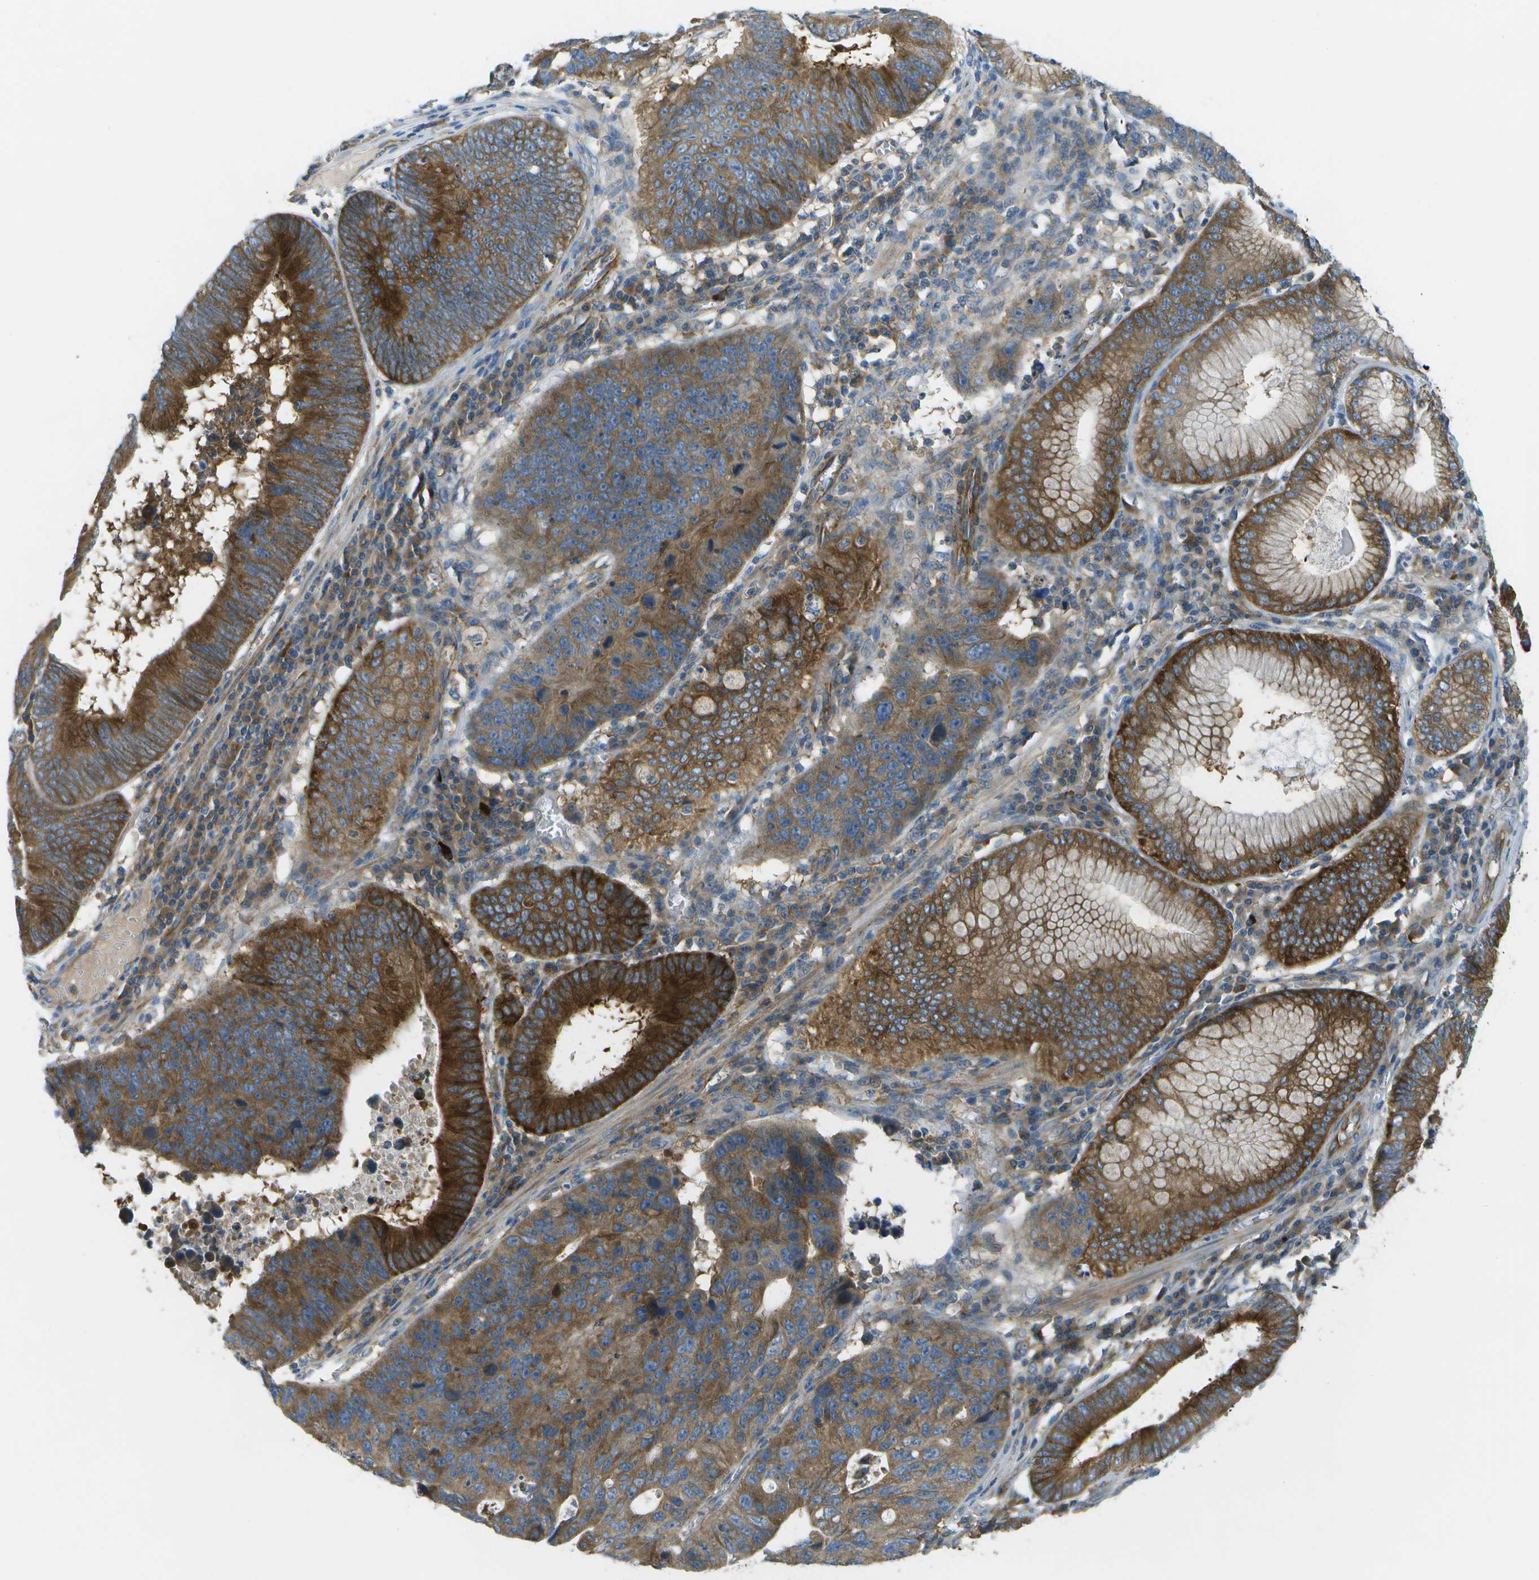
{"staining": {"intensity": "strong", "quantity": ">75%", "location": "cytoplasmic/membranous"}, "tissue": "stomach cancer", "cell_type": "Tumor cells", "image_type": "cancer", "snomed": [{"axis": "morphology", "description": "Adenocarcinoma, NOS"}, {"axis": "topography", "description": "Stomach"}], "caption": "This image reveals immunohistochemistry staining of human adenocarcinoma (stomach), with high strong cytoplasmic/membranous positivity in about >75% of tumor cells.", "gene": "WNK2", "patient": {"sex": "male", "age": 59}}